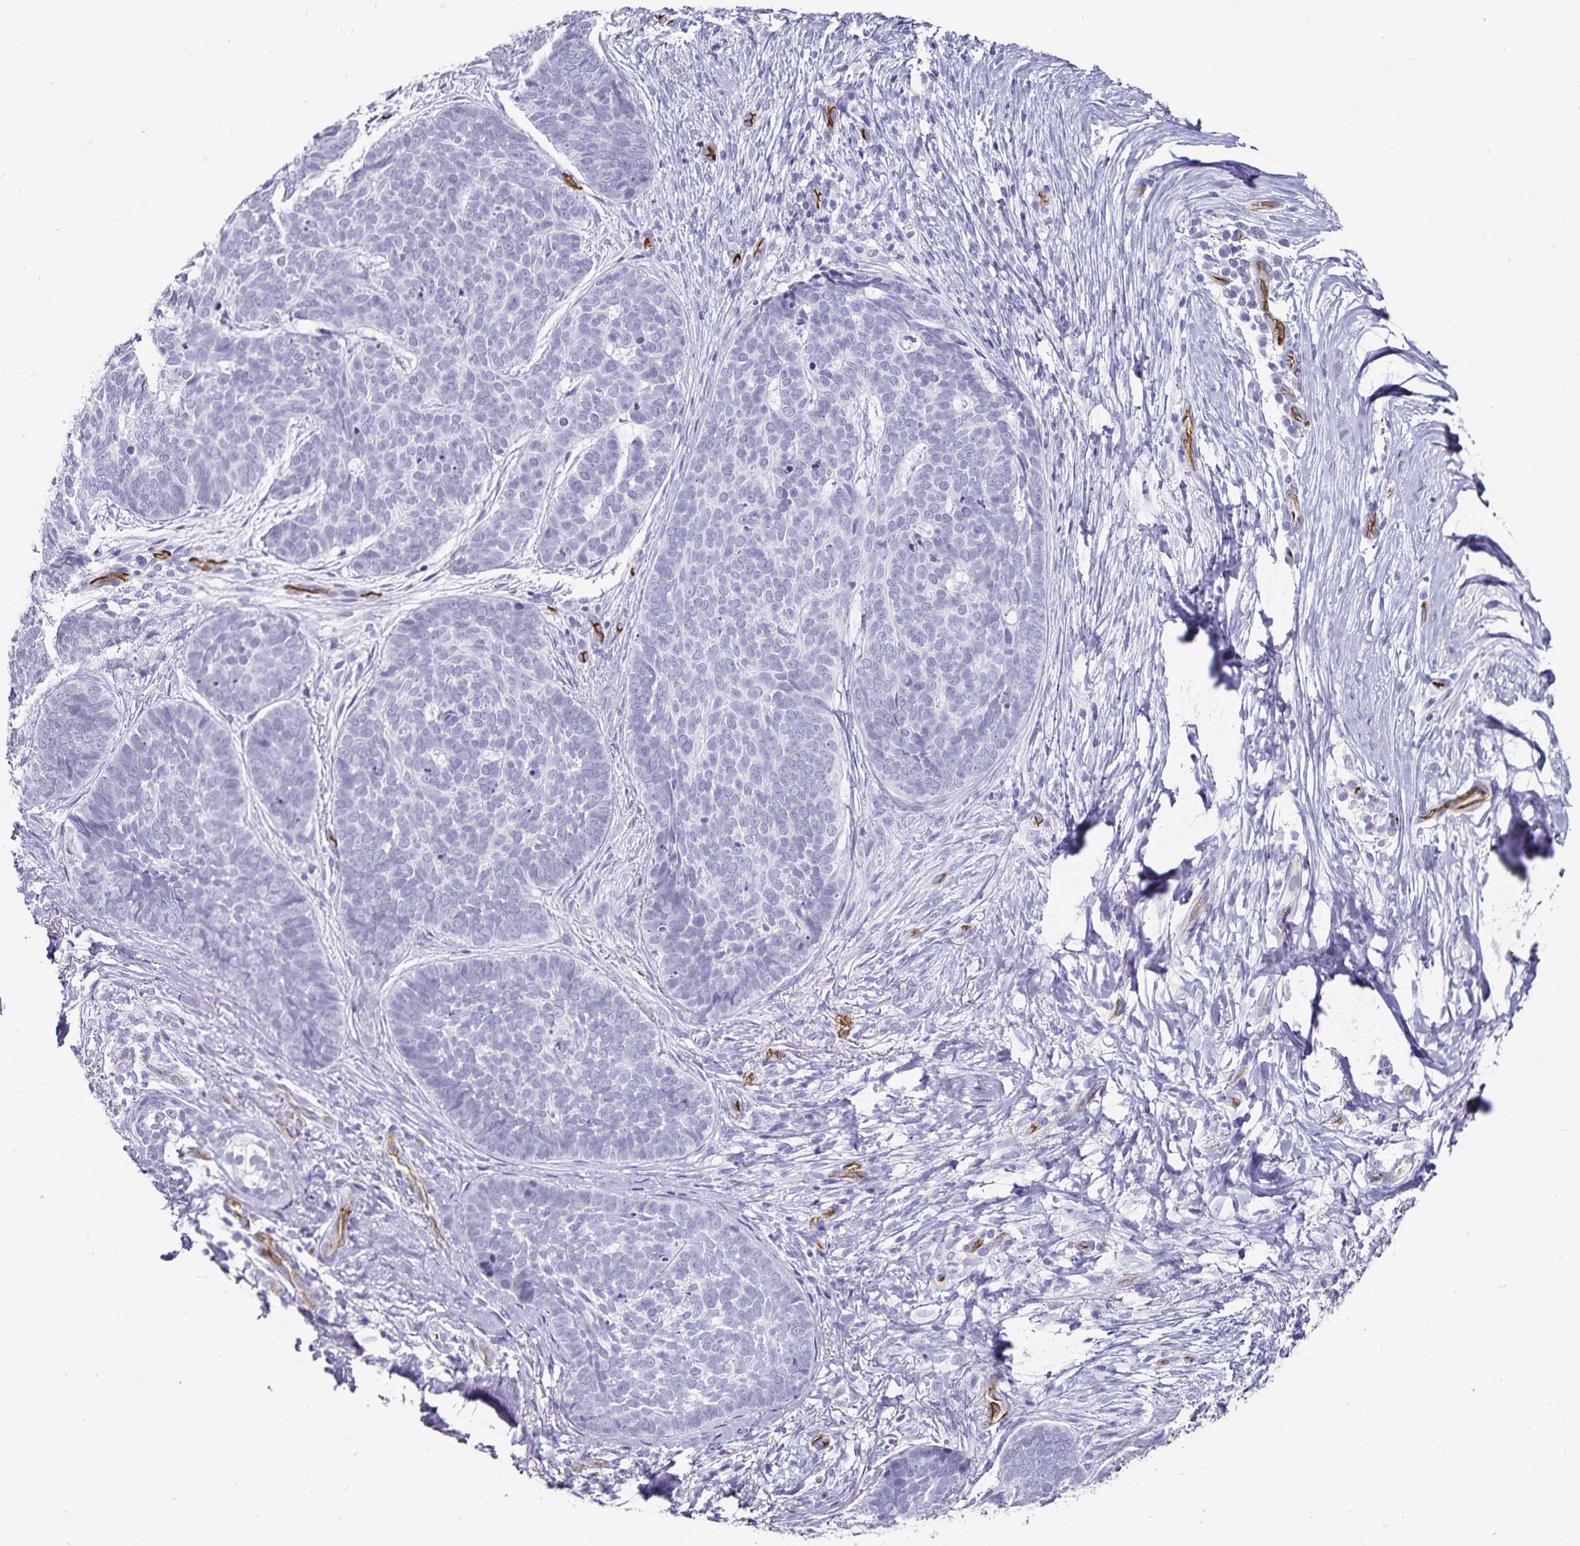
{"staining": {"intensity": "negative", "quantity": "none", "location": "none"}, "tissue": "skin cancer", "cell_type": "Tumor cells", "image_type": "cancer", "snomed": [{"axis": "morphology", "description": "Basal cell carcinoma"}, {"axis": "topography", "description": "Skin"}, {"axis": "topography", "description": "Skin of nose"}], "caption": "A photomicrograph of human skin cancer is negative for staining in tumor cells.", "gene": "PODXL", "patient": {"sex": "female", "age": 81}}